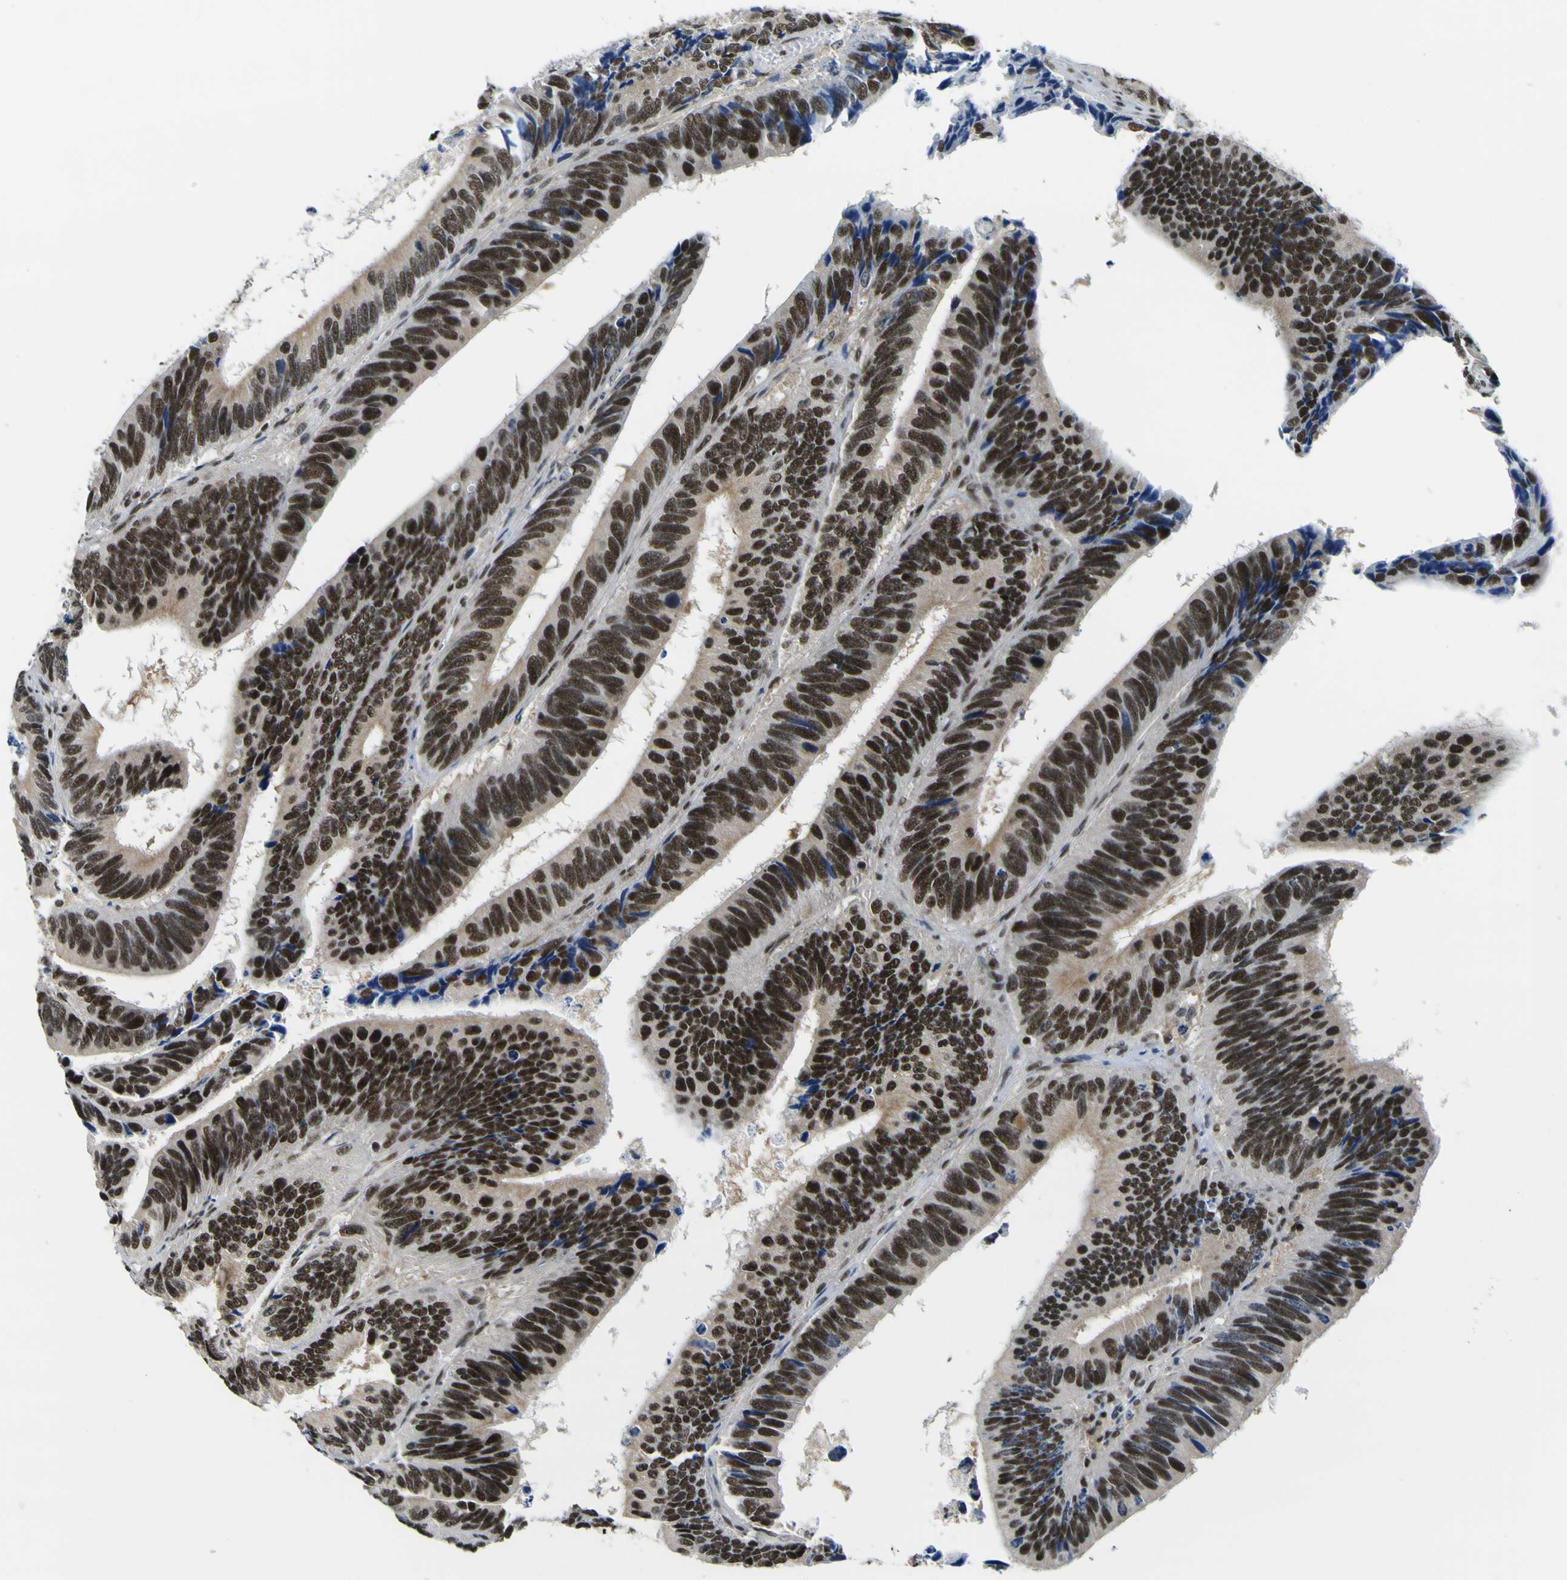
{"staining": {"intensity": "strong", "quantity": ">75%", "location": "nuclear"}, "tissue": "colorectal cancer", "cell_type": "Tumor cells", "image_type": "cancer", "snomed": [{"axis": "morphology", "description": "Adenocarcinoma, NOS"}, {"axis": "topography", "description": "Colon"}], "caption": "Colorectal cancer tissue reveals strong nuclear staining in about >75% of tumor cells", "gene": "SP1", "patient": {"sex": "male", "age": 72}}